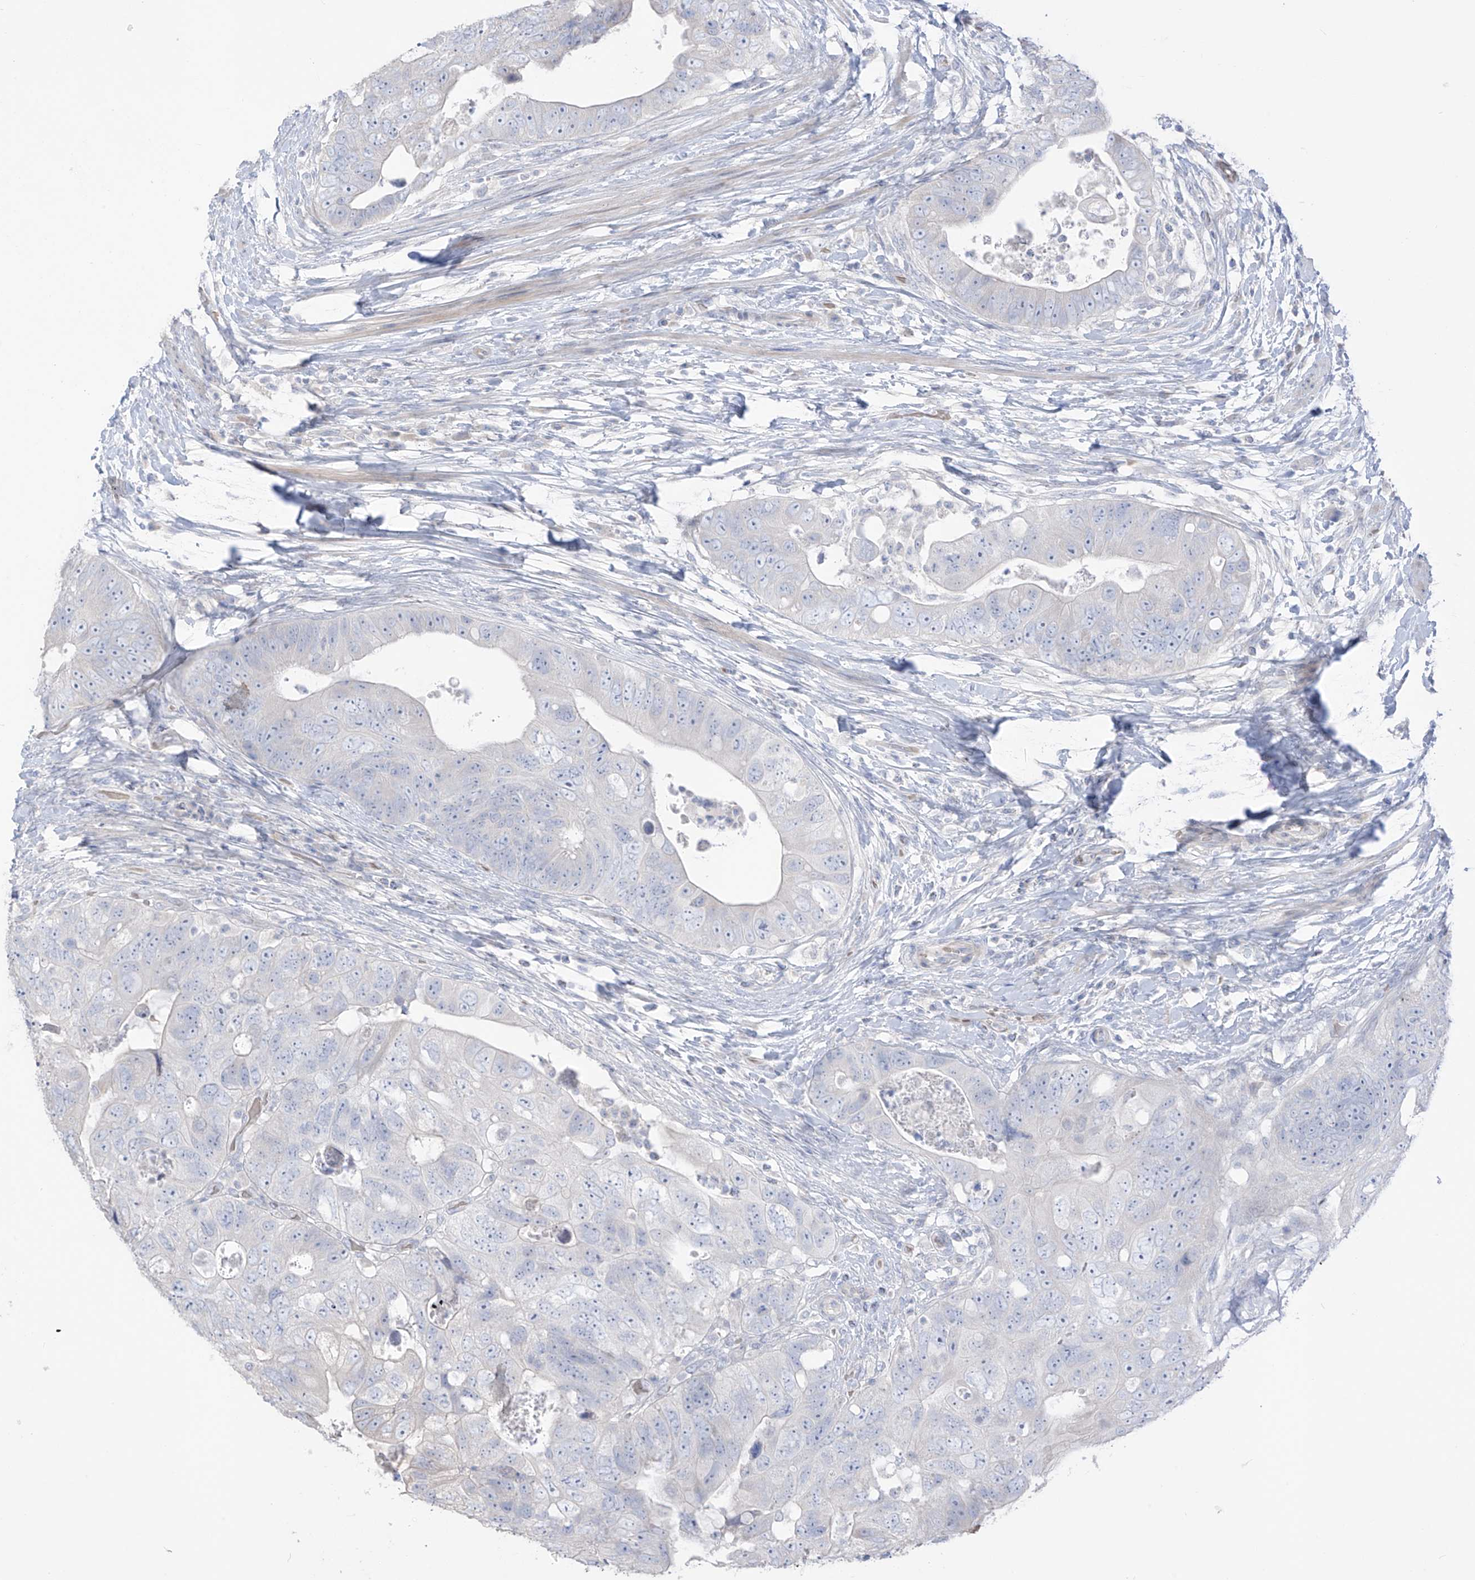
{"staining": {"intensity": "negative", "quantity": "none", "location": "none"}, "tissue": "colorectal cancer", "cell_type": "Tumor cells", "image_type": "cancer", "snomed": [{"axis": "morphology", "description": "Adenocarcinoma, NOS"}, {"axis": "topography", "description": "Rectum"}], "caption": "Adenocarcinoma (colorectal) was stained to show a protein in brown. There is no significant expression in tumor cells. Nuclei are stained in blue.", "gene": "ASPRV1", "patient": {"sex": "male", "age": 59}}